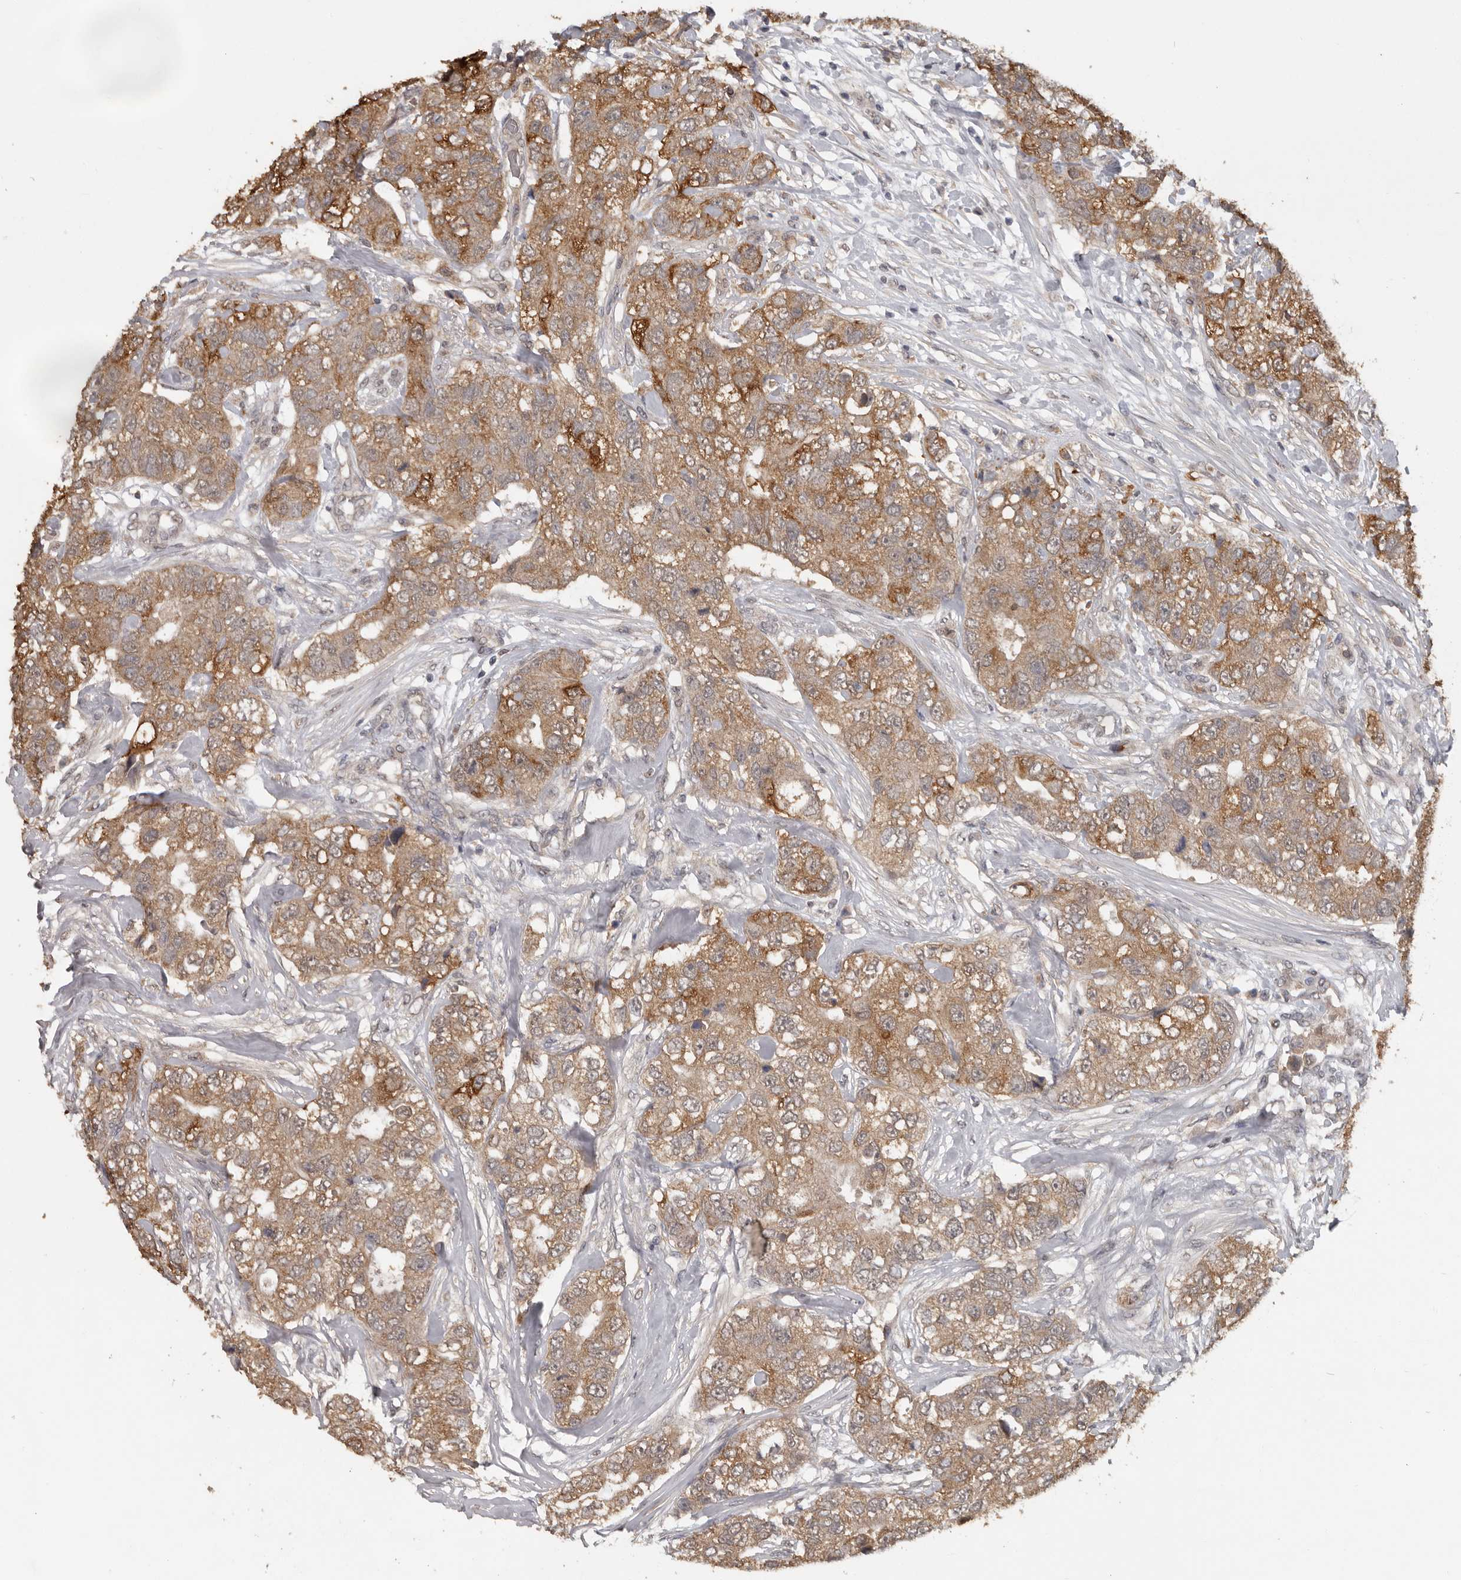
{"staining": {"intensity": "moderate", "quantity": ">75%", "location": "cytoplasmic/membranous"}, "tissue": "breast cancer", "cell_type": "Tumor cells", "image_type": "cancer", "snomed": [{"axis": "morphology", "description": "Duct carcinoma"}, {"axis": "topography", "description": "Breast"}], "caption": "The histopathology image shows a brown stain indicating the presence of a protein in the cytoplasmic/membranous of tumor cells in breast invasive ductal carcinoma.", "gene": "MTF1", "patient": {"sex": "female", "age": 62}}